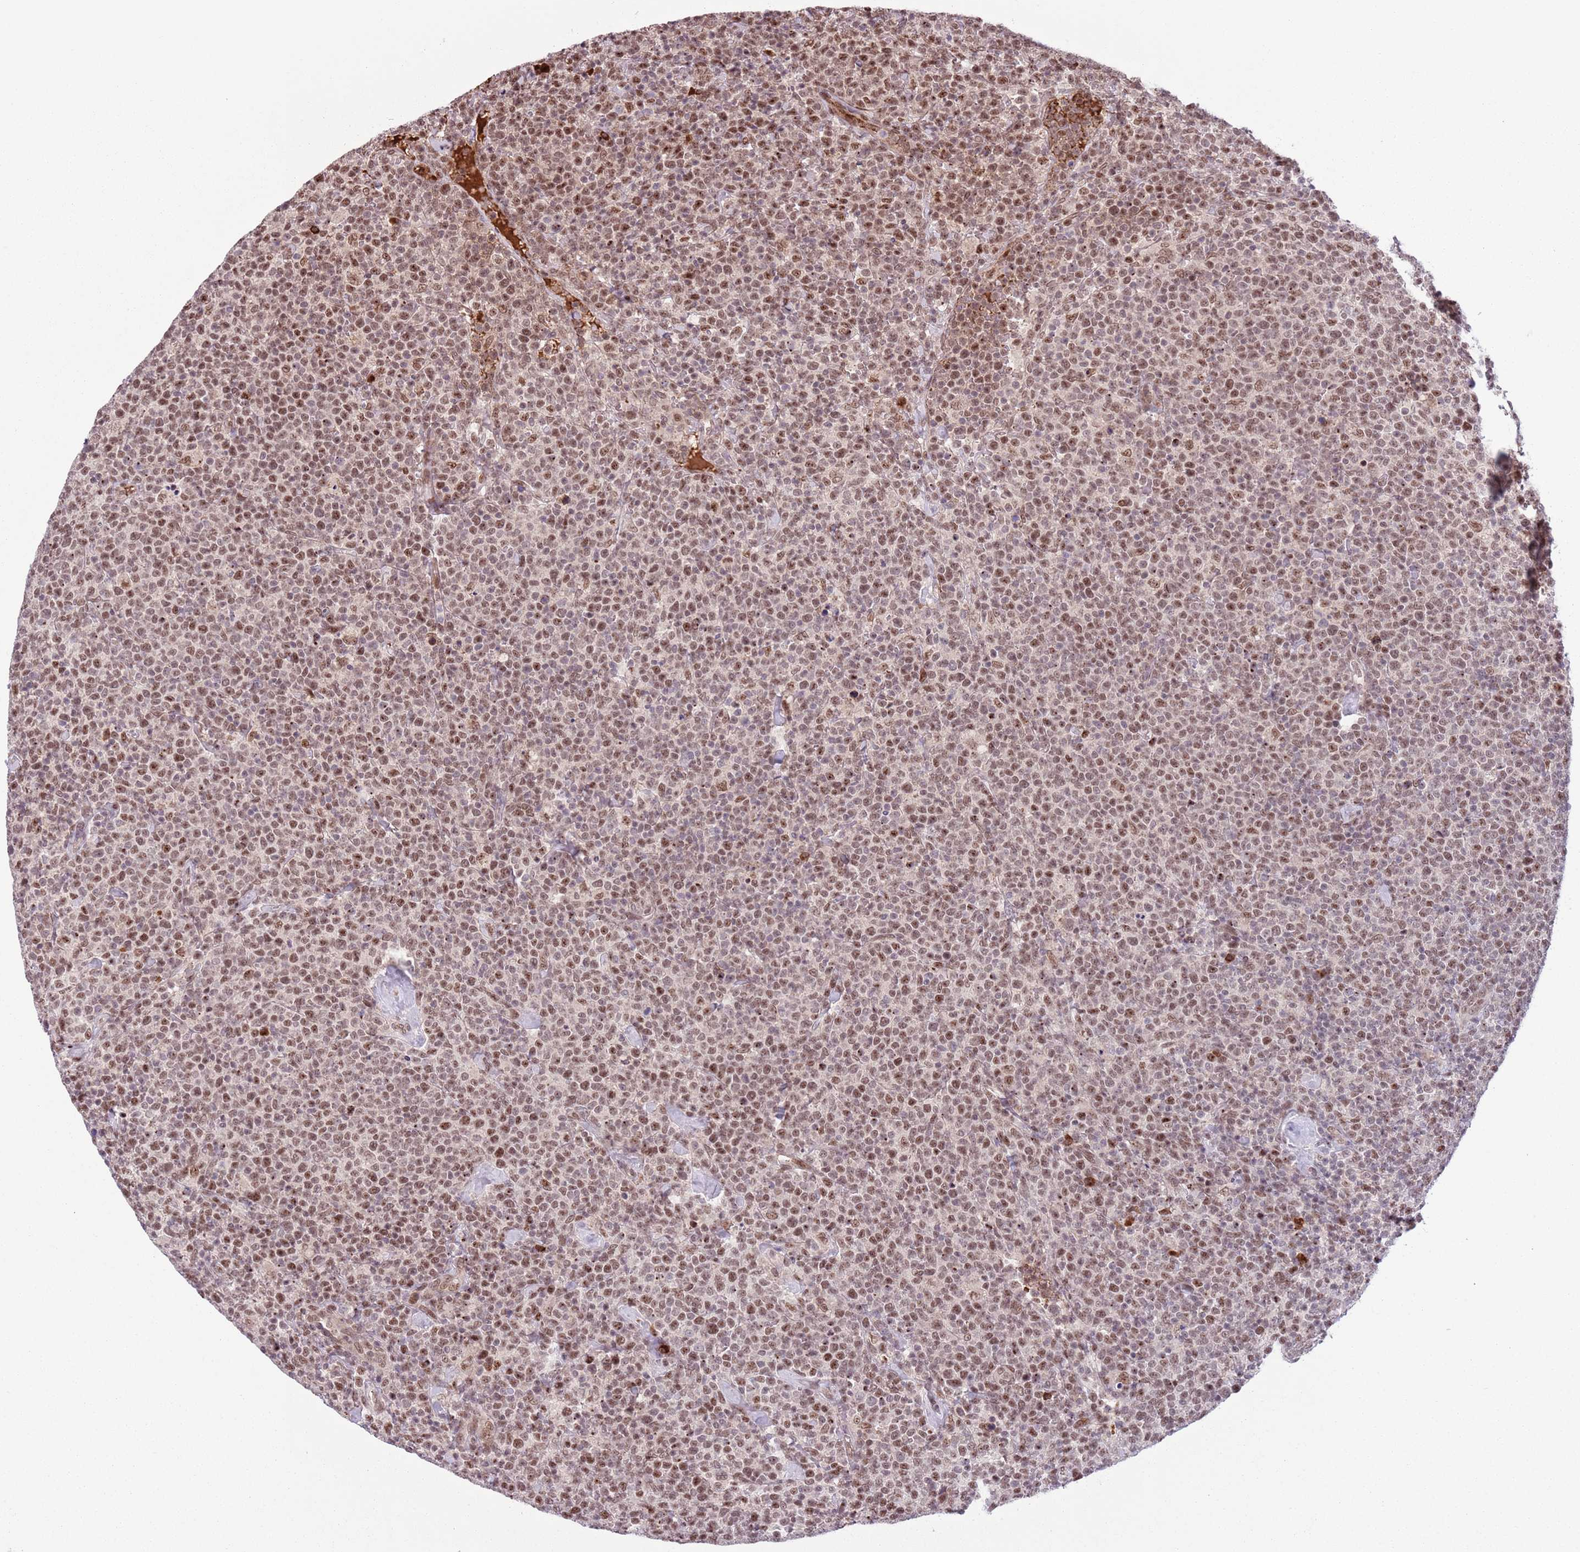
{"staining": {"intensity": "moderate", "quantity": ">75%", "location": "nuclear"}, "tissue": "lymphoma", "cell_type": "Tumor cells", "image_type": "cancer", "snomed": [{"axis": "morphology", "description": "Malignant lymphoma, non-Hodgkin's type, High grade"}, {"axis": "topography", "description": "Lymph node"}], "caption": "Immunohistochemical staining of human malignant lymphoma, non-Hodgkin's type (high-grade) shows moderate nuclear protein positivity in about >75% of tumor cells.", "gene": "SIPA1L3", "patient": {"sex": "male", "age": 61}}